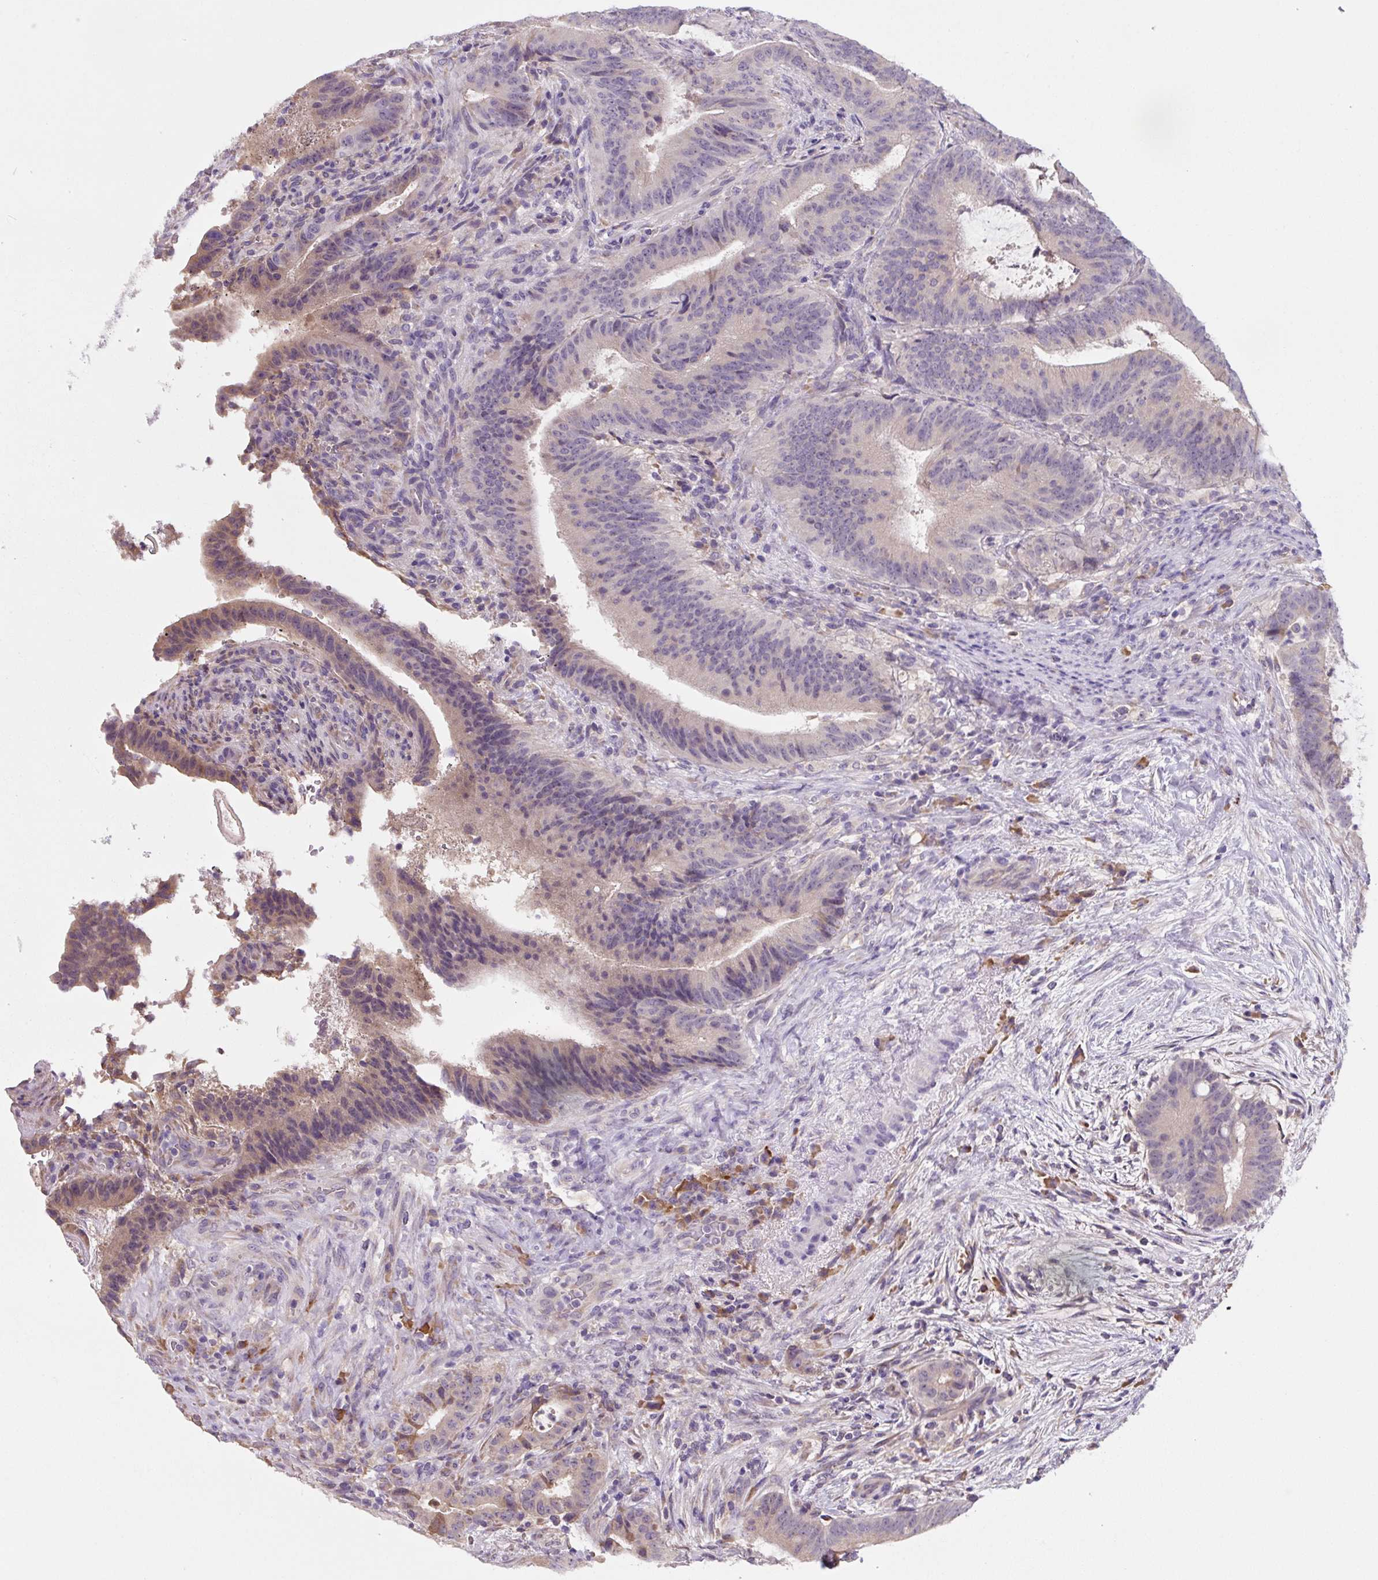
{"staining": {"intensity": "moderate", "quantity": "<25%", "location": "cytoplasmic/membranous"}, "tissue": "colorectal cancer", "cell_type": "Tumor cells", "image_type": "cancer", "snomed": [{"axis": "morphology", "description": "Adenocarcinoma, NOS"}, {"axis": "topography", "description": "Colon"}], "caption": "Immunohistochemical staining of human adenocarcinoma (colorectal) exhibits low levels of moderate cytoplasmic/membranous protein staining in about <25% of tumor cells.", "gene": "FZD5", "patient": {"sex": "female", "age": 43}}